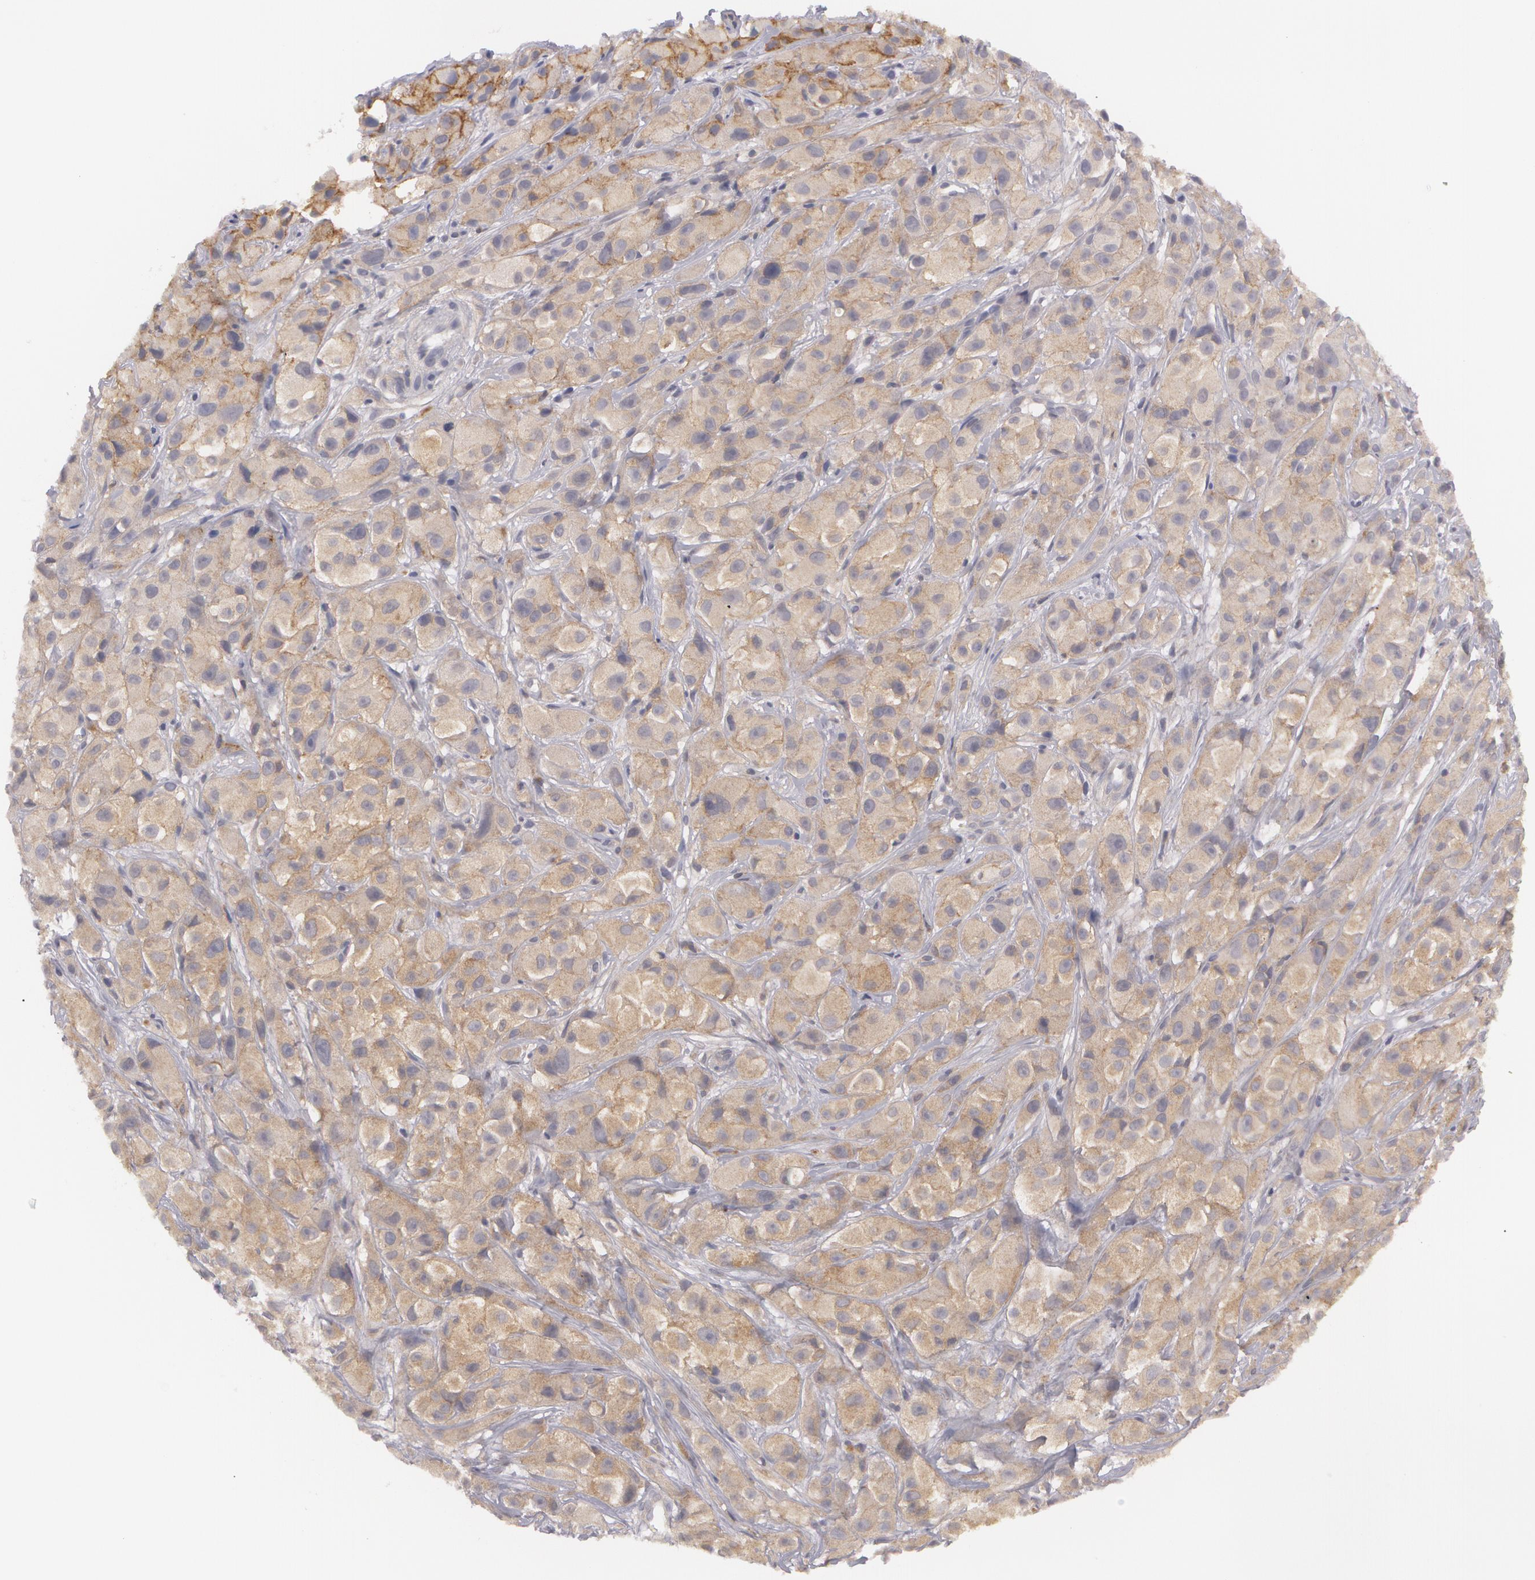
{"staining": {"intensity": "weak", "quantity": ">75%", "location": "cytoplasmic/membranous"}, "tissue": "melanoma", "cell_type": "Tumor cells", "image_type": "cancer", "snomed": [{"axis": "morphology", "description": "Malignant melanoma, NOS"}, {"axis": "topography", "description": "Skin"}], "caption": "An image of human melanoma stained for a protein reveals weak cytoplasmic/membranous brown staining in tumor cells.", "gene": "CASK", "patient": {"sex": "male", "age": 56}}